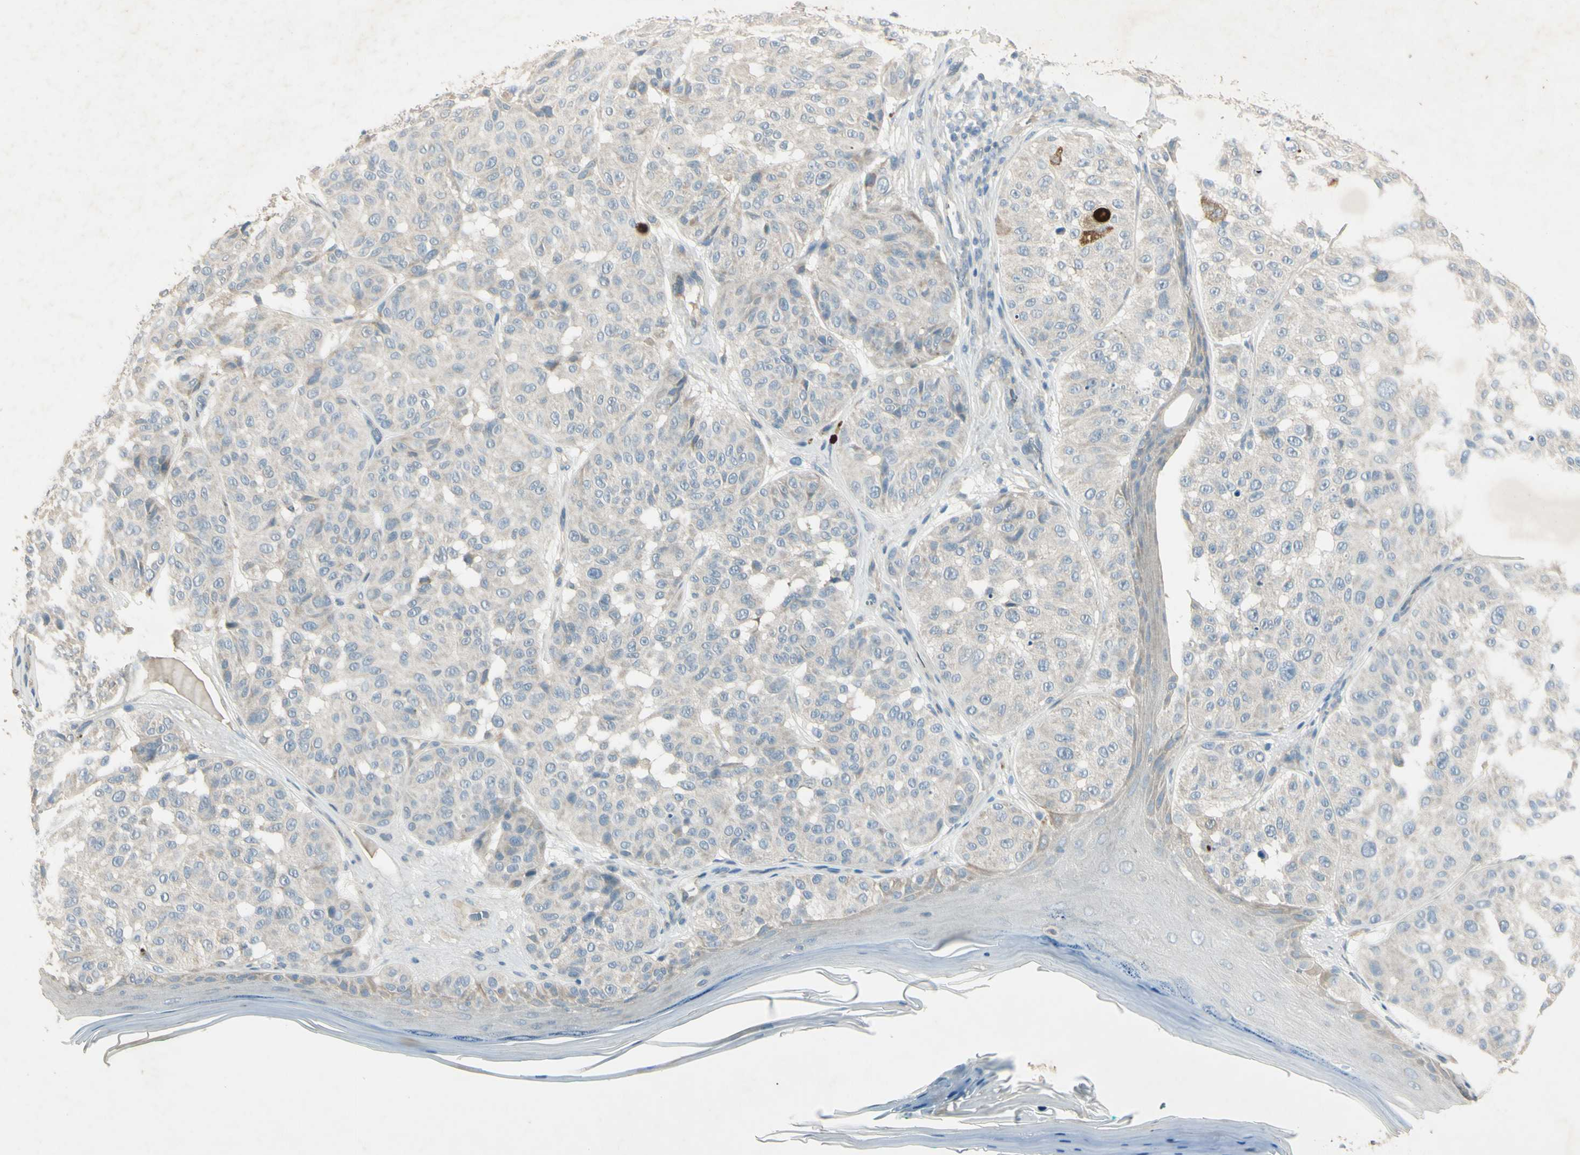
{"staining": {"intensity": "negative", "quantity": "none", "location": "none"}, "tissue": "melanoma", "cell_type": "Tumor cells", "image_type": "cancer", "snomed": [{"axis": "morphology", "description": "Malignant melanoma, NOS"}, {"axis": "topography", "description": "Skin"}], "caption": "A high-resolution photomicrograph shows immunohistochemistry staining of melanoma, which demonstrates no significant staining in tumor cells.", "gene": "AATK", "patient": {"sex": "female", "age": 46}}